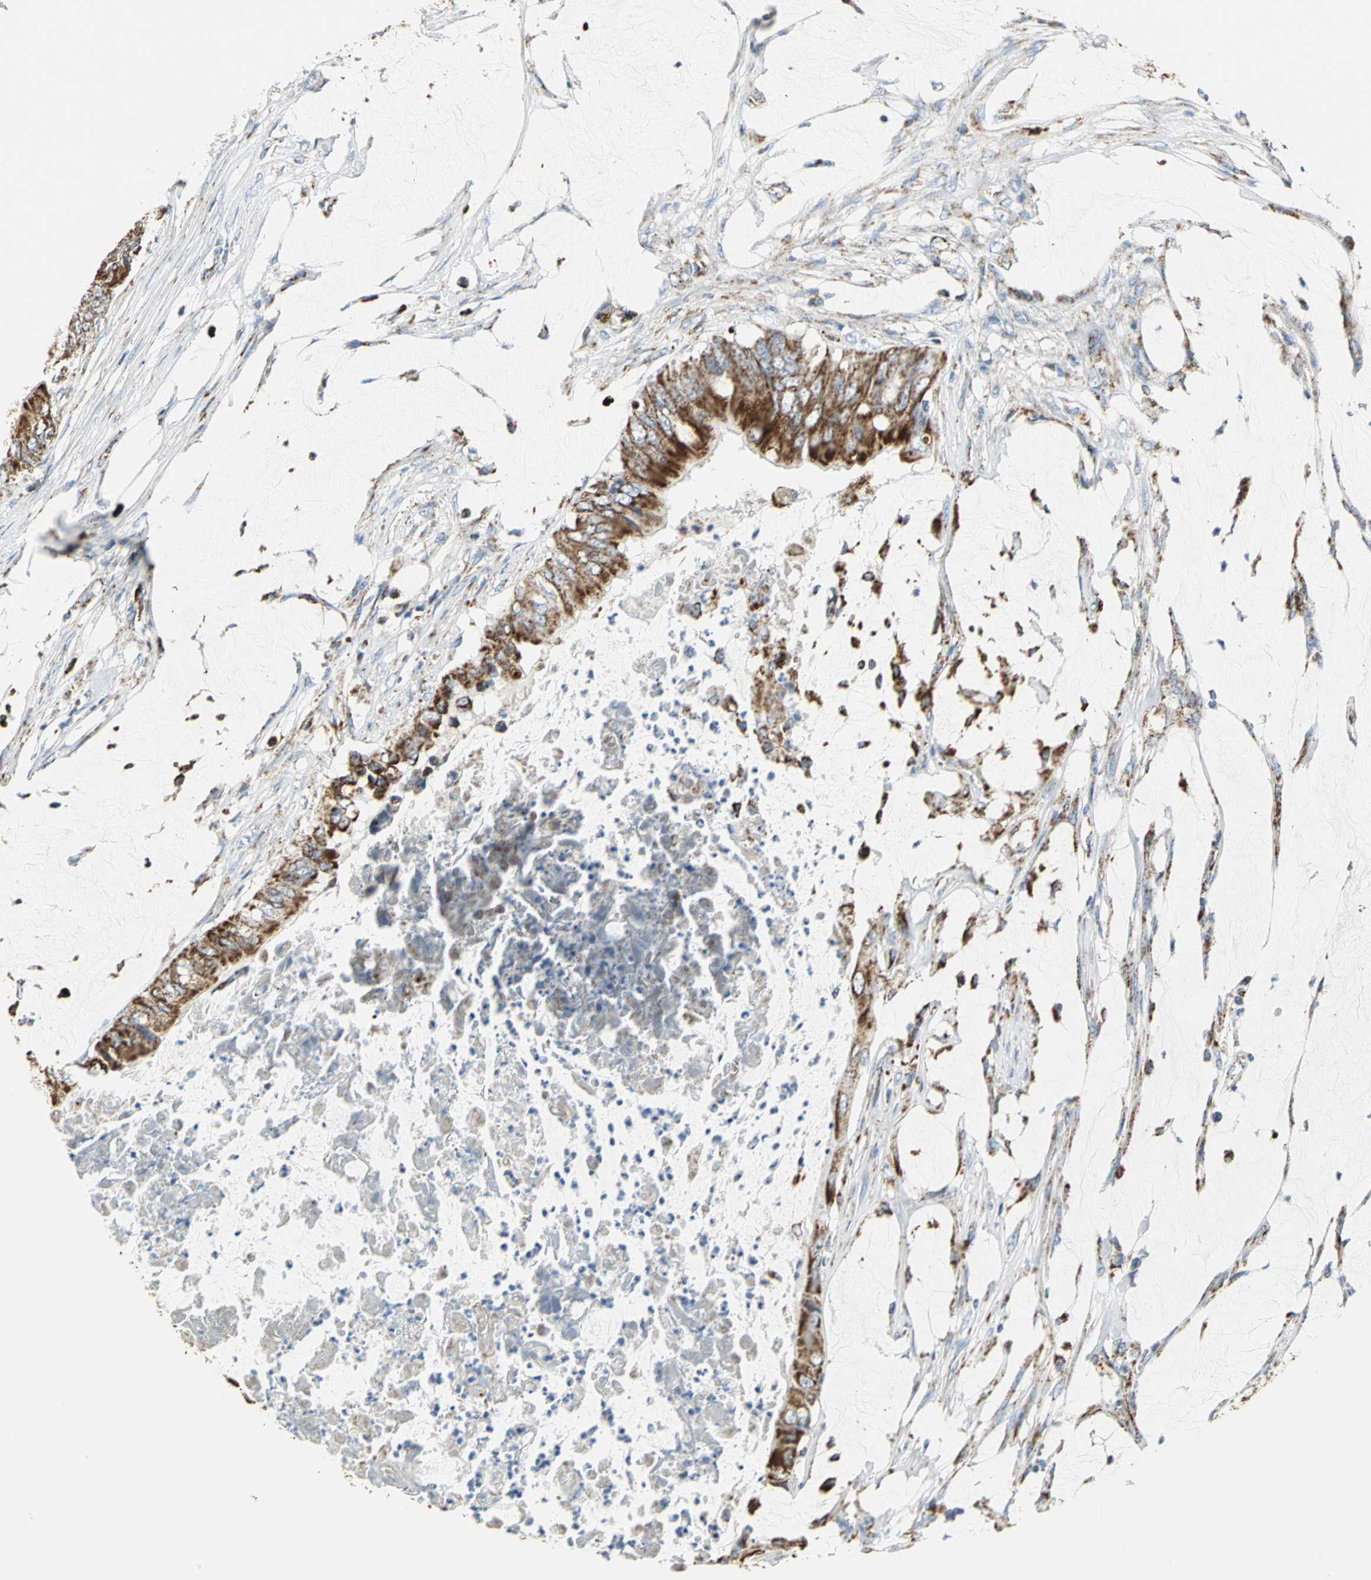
{"staining": {"intensity": "moderate", "quantity": ">75%", "location": "cytoplasmic/membranous"}, "tissue": "colorectal cancer", "cell_type": "Tumor cells", "image_type": "cancer", "snomed": [{"axis": "morphology", "description": "Normal tissue, NOS"}, {"axis": "morphology", "description": "Adenocarcinoma, NOS"}, {"axis": "topography", "description": "Rectum"}, {"axis": "topography", "description": "Peripheral nerve tissue"}], "caption": "Tumor cells show medium levels of moderate cytoplasmic/membranous positivity in about >75% of cells in human colorectal cancer. (brown staining indicates protein expression, while blue staining denotes nuclei).", "gene": "NTRK1", "patient": {"sex": "female", "age": 77}}